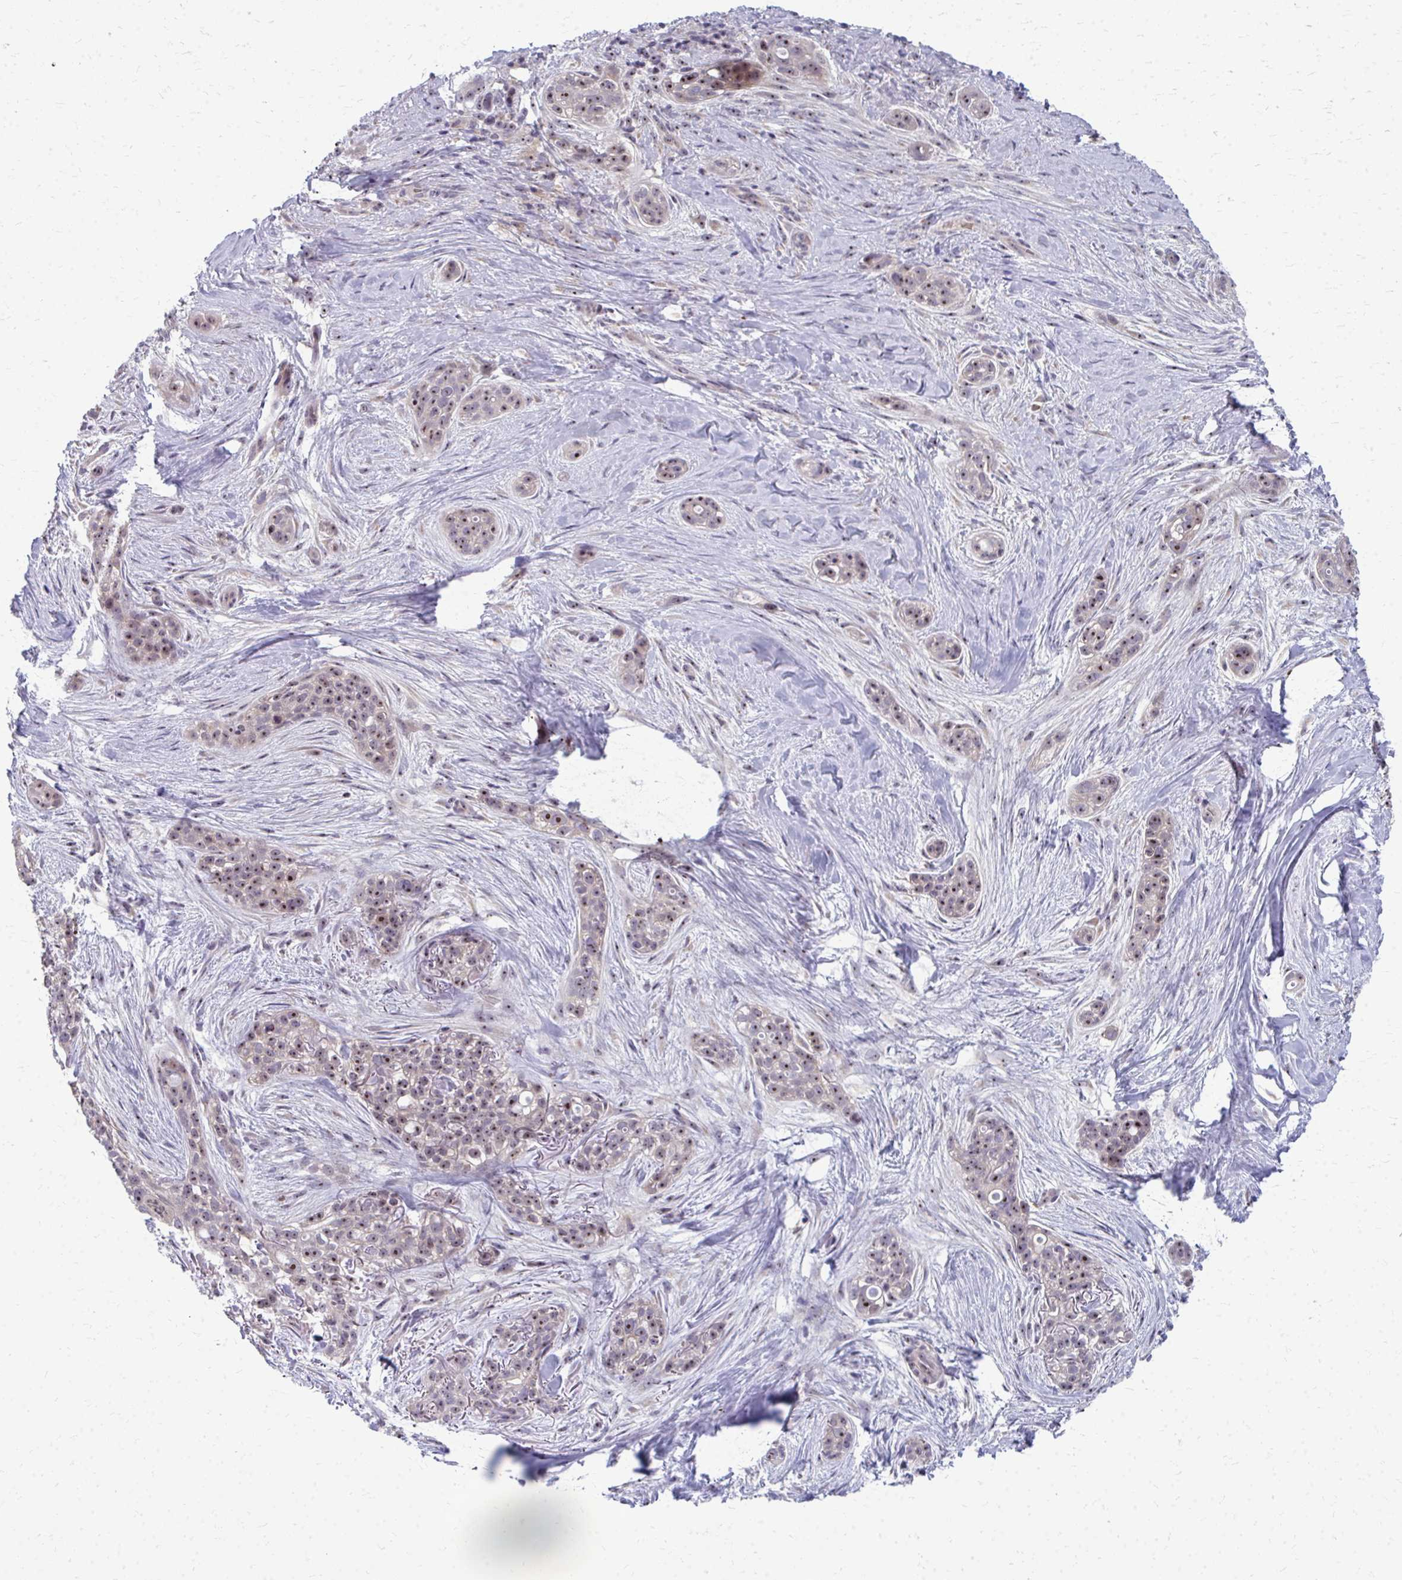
{"staining": {"intensity": "moderate", "quantity": "25%-75%", "location": "nuclear"}, "tissue": "skin cancer", "cell_type": "Tumor cells", "image_type": "cancer", "snomed": [{"axis": "morphology", "description": "Basal cell carcinoma"}, {"axis": "topography", "description": "Skin"}], "caption": "IHC image of neoplastic tissue: skin cancer stained using immunohistochemistry (IHC) displays medium levels of moderate protein expression localized specifically in the nuclear of tumor cells, appearing as a nuclear brown color.", "gene": "NUDT16", "patient": {"sex": "female", "age": 79}}